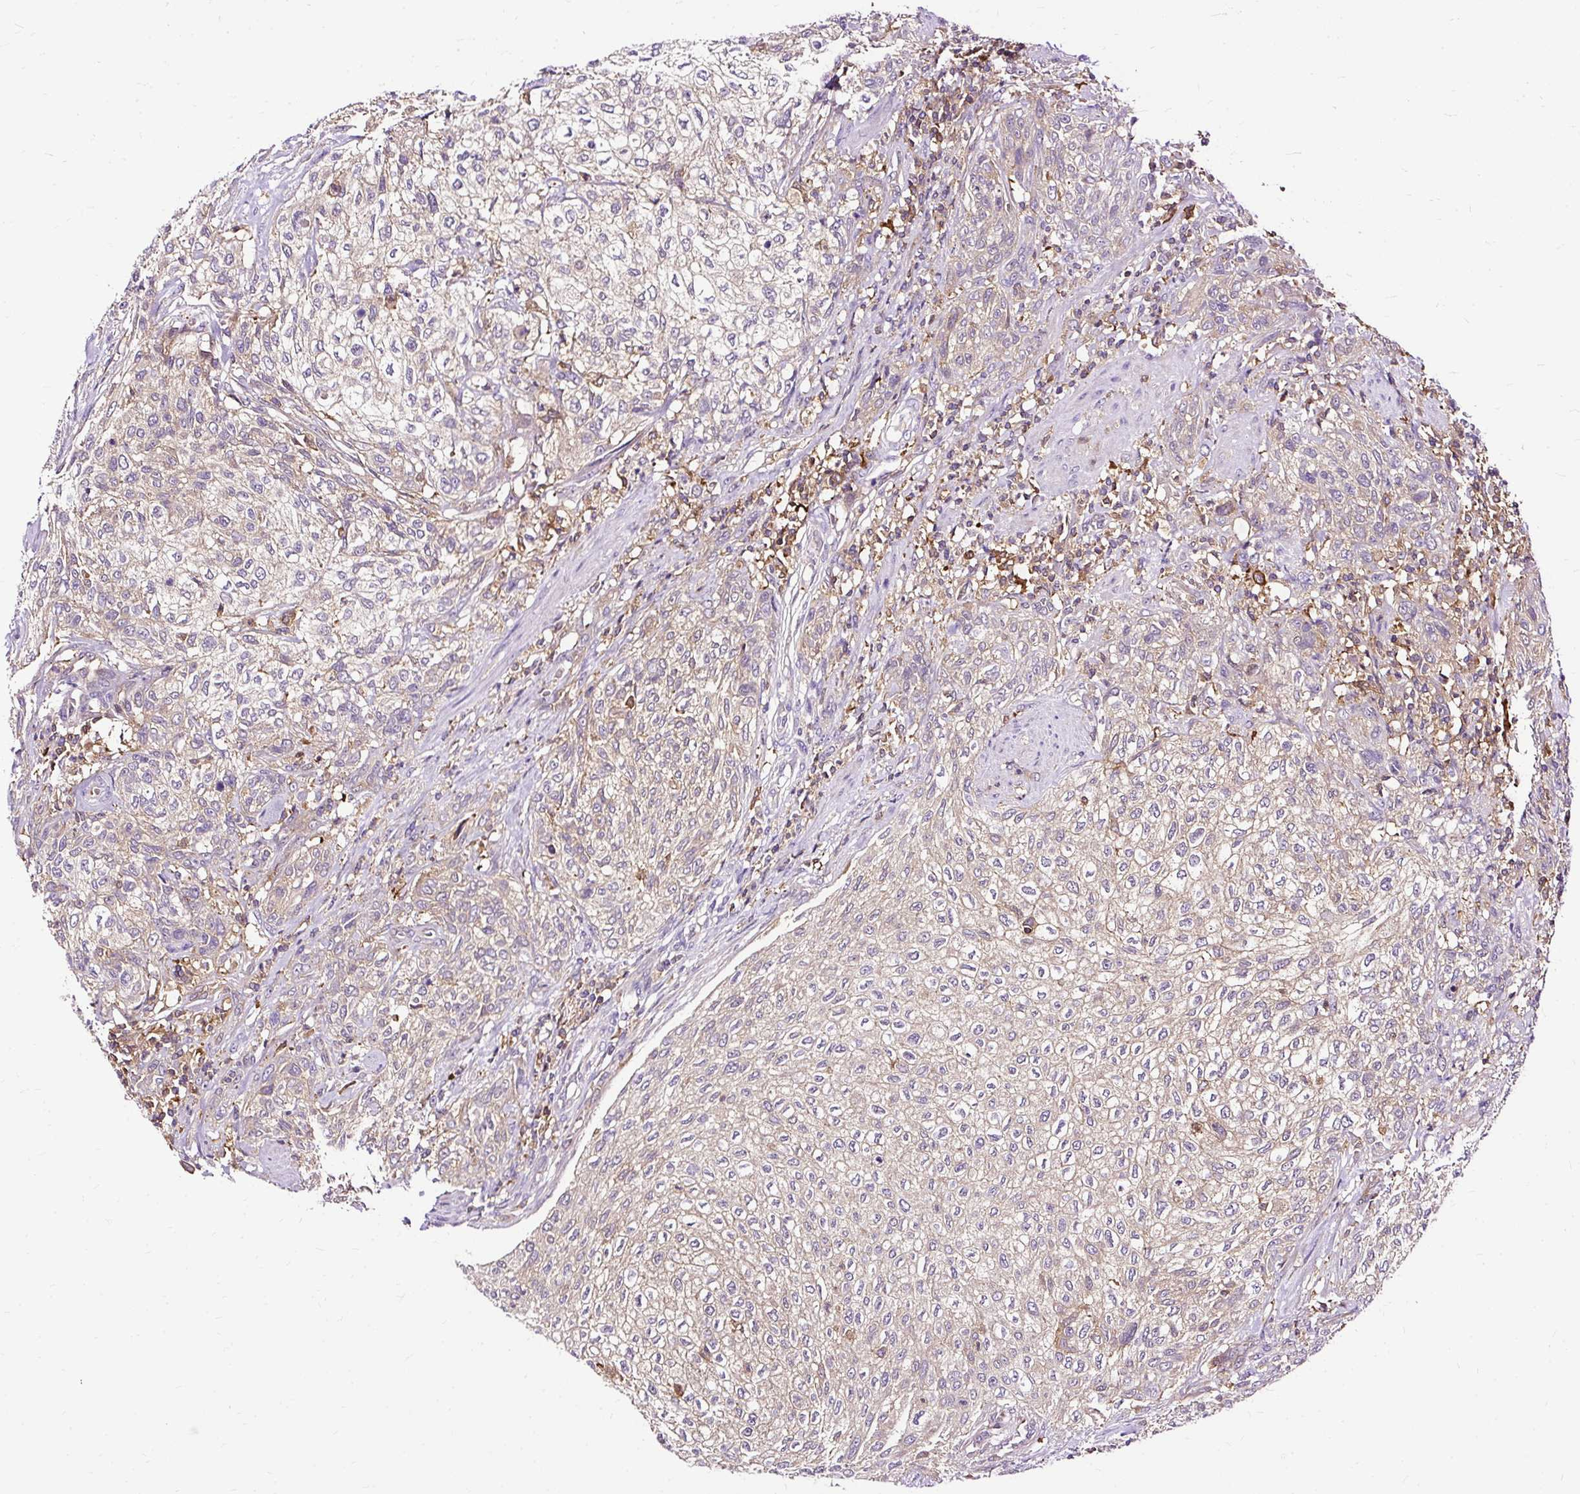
{"staining": {"intensity": "weak", "quantity": "25%-75%", "location": "cytoplasmic/membranous"}, "tissue": "urothelial cancer", "cell_type": "Tumor cells", "image_type": "cancer", "snomed": [{"axis": "morphology", "description": "Urothelial carcinoma, High grade"}, {"axis": "topography", "description": "Urinary bladder"}], "caption": "Urothelial carcinoma (high-grade) tissue demonstrates weak cytoplasmic/membranous expression in about 25%-75% of tumor cells Immunohistochemistry (ihc) stains the protein in brown and the nuclei are stained blue.", "gene": "TWF2", "patient": {"sex": "male", "age": 35}}